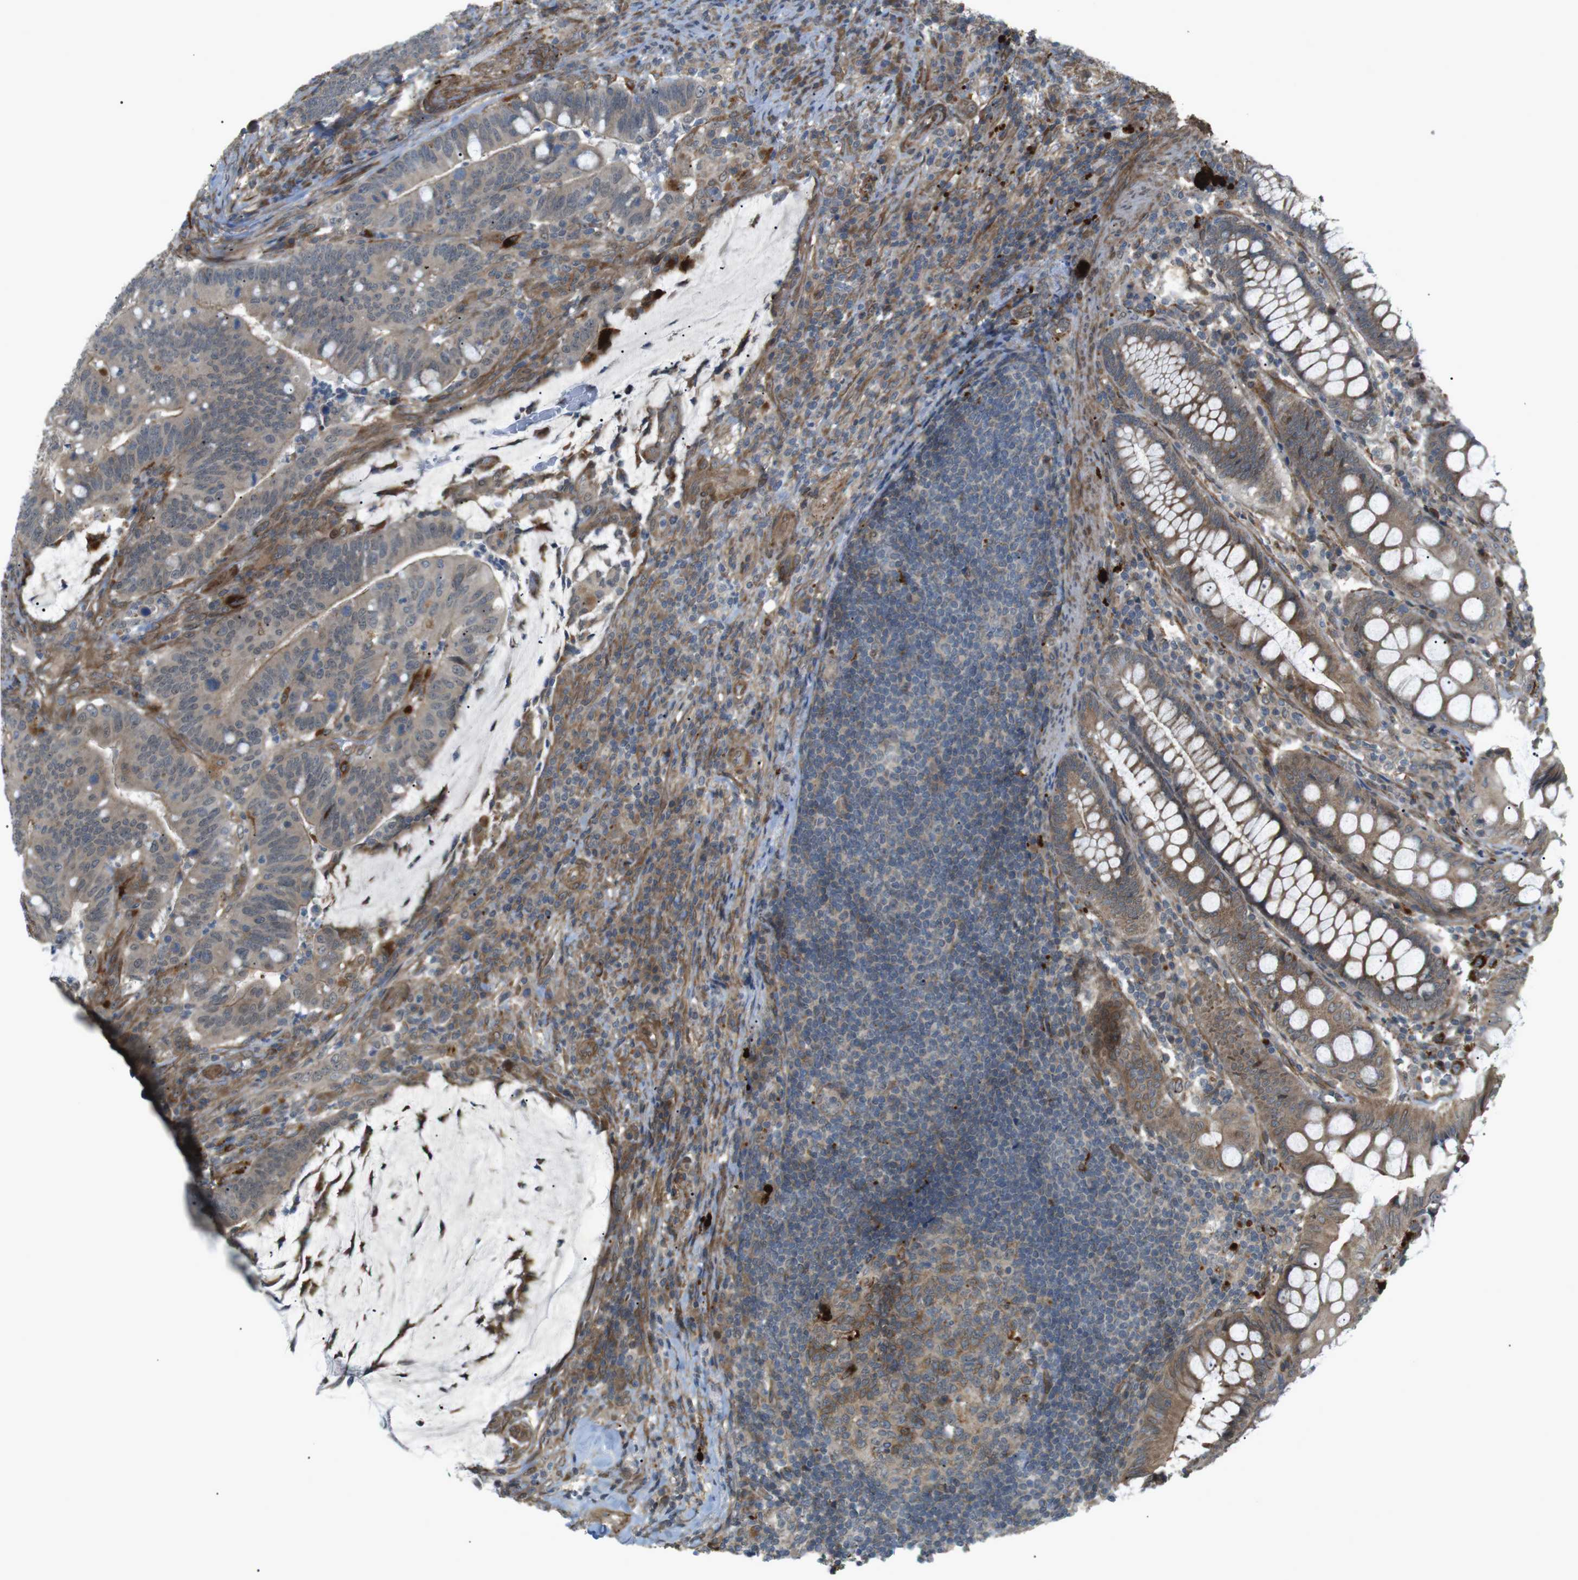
{"staining": {"intensity": "moderate", "quantity": ">75%", "location": "cytoplasmic/membranous"}, "tissue": "colorectal cancer", "cell_type": "Tumor cells", "image_type": "cancer", "snomed": [{"axis": "morphology", "description": "Normal tissue, NOS"}, {"axis": "morphology", "description": "Adenocarcinoma, NOS"}, {"axis": "topography", "description": "Colon"}], "caption": "Tumor cells exhibit medium levels of moderate cytoplasmic/membranous positivity in about >75% of cells in colorectal cancer. (Stains: DAB in brown, nuclei in blue, Microscopy: brightfield microscopy at high magnification).", "gene": "KANK2", "patient": {"sex": "female", "age": 66}}